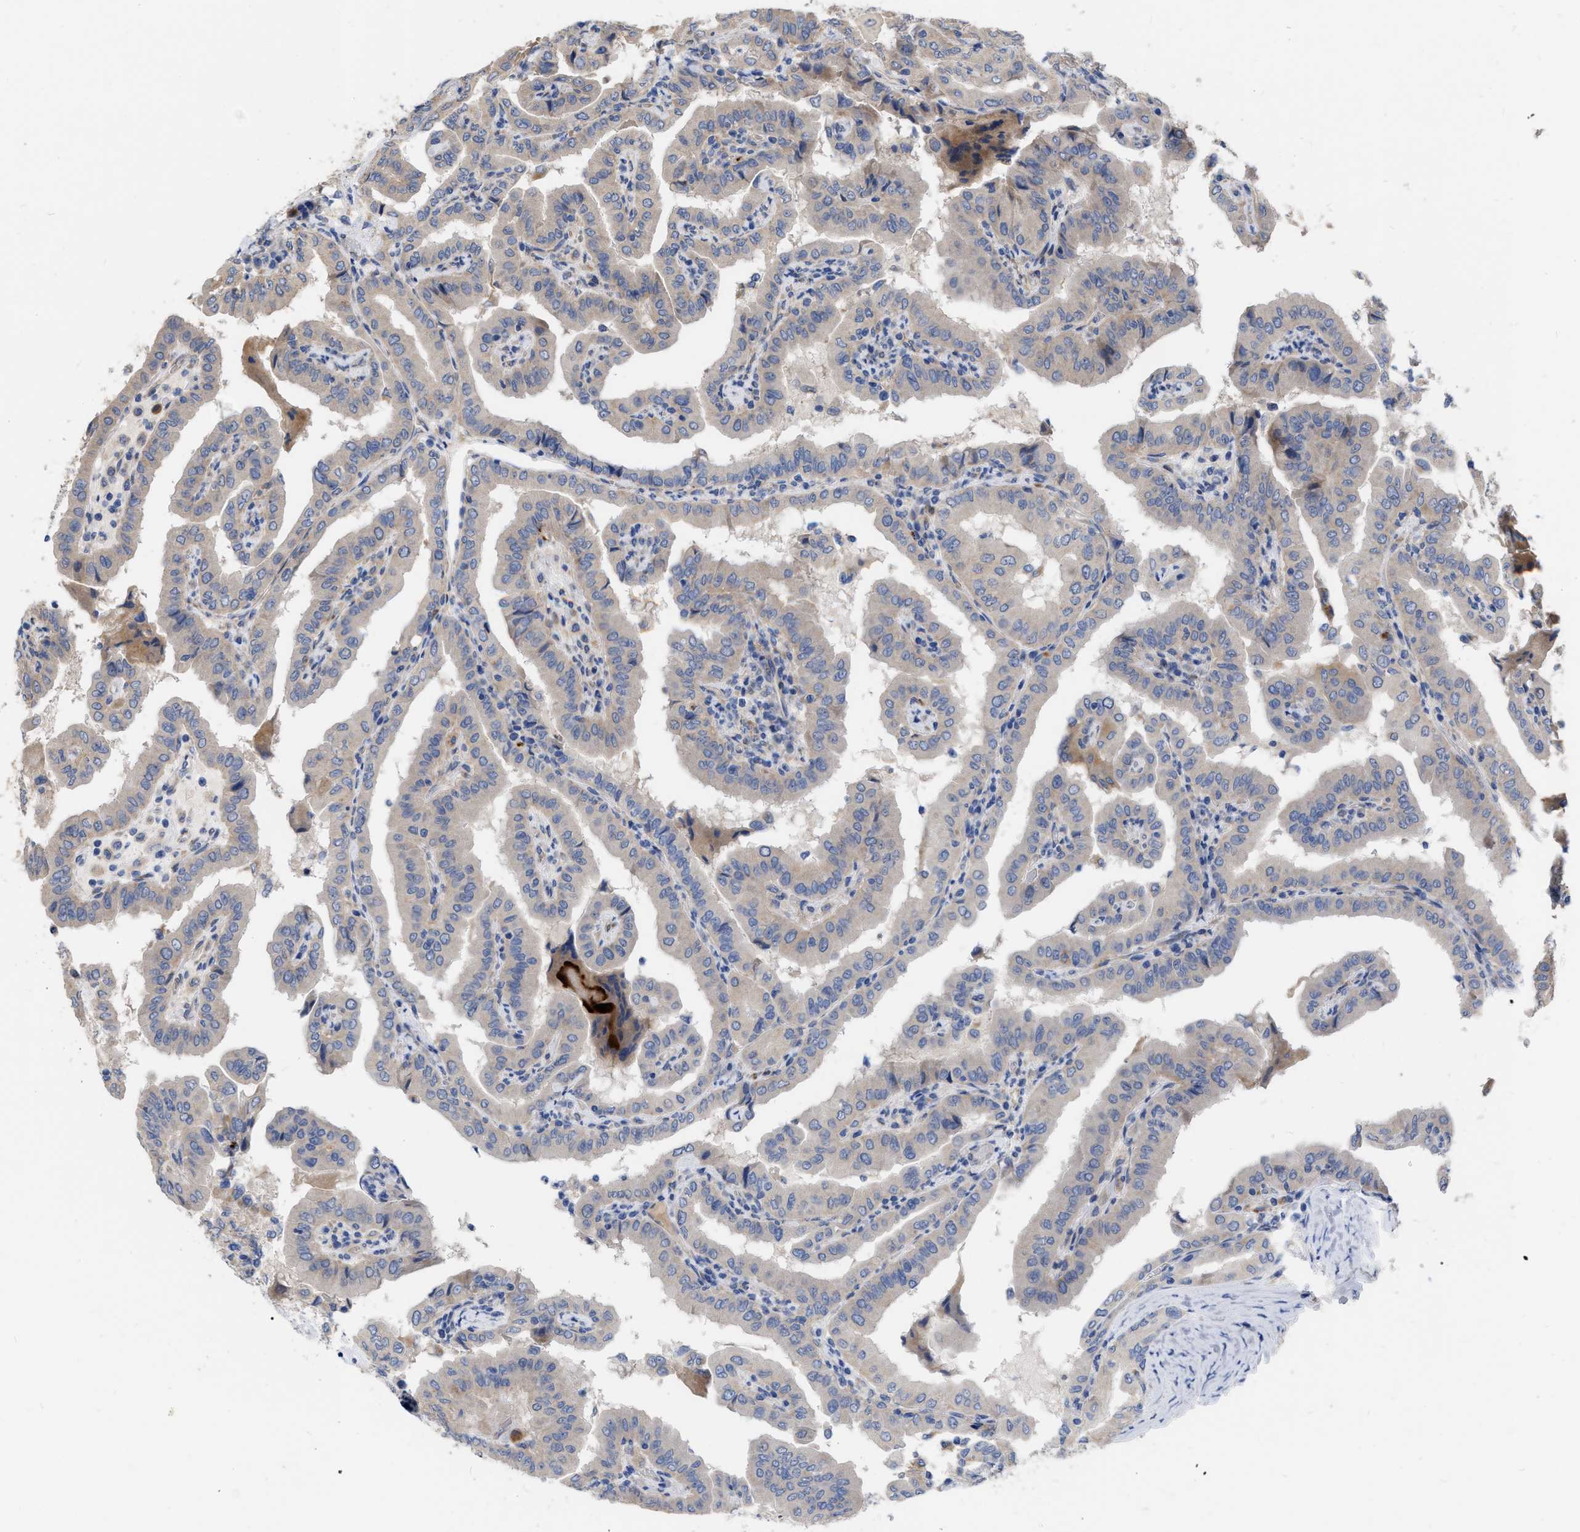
{"staining": {"intensity": "negative", "quantity": "none", "location": "none"}, "tissue": "thyroid cancer", "cell_type": "Tumor cells", "image_type": "cancer", "snomed": [{"axis": "morphology", "description": "Papillary adenocarcinoma, NOS"}, {"axis": "topography", "description": "Thyroid gland"}], "caption": "DAB immunohistochemical staining of papillary adenocarcinoma (thyroid) reveals no significant expression in tumor cells.", "gene": "MLST8", "patient": {"sex": "male", "age": 33}}